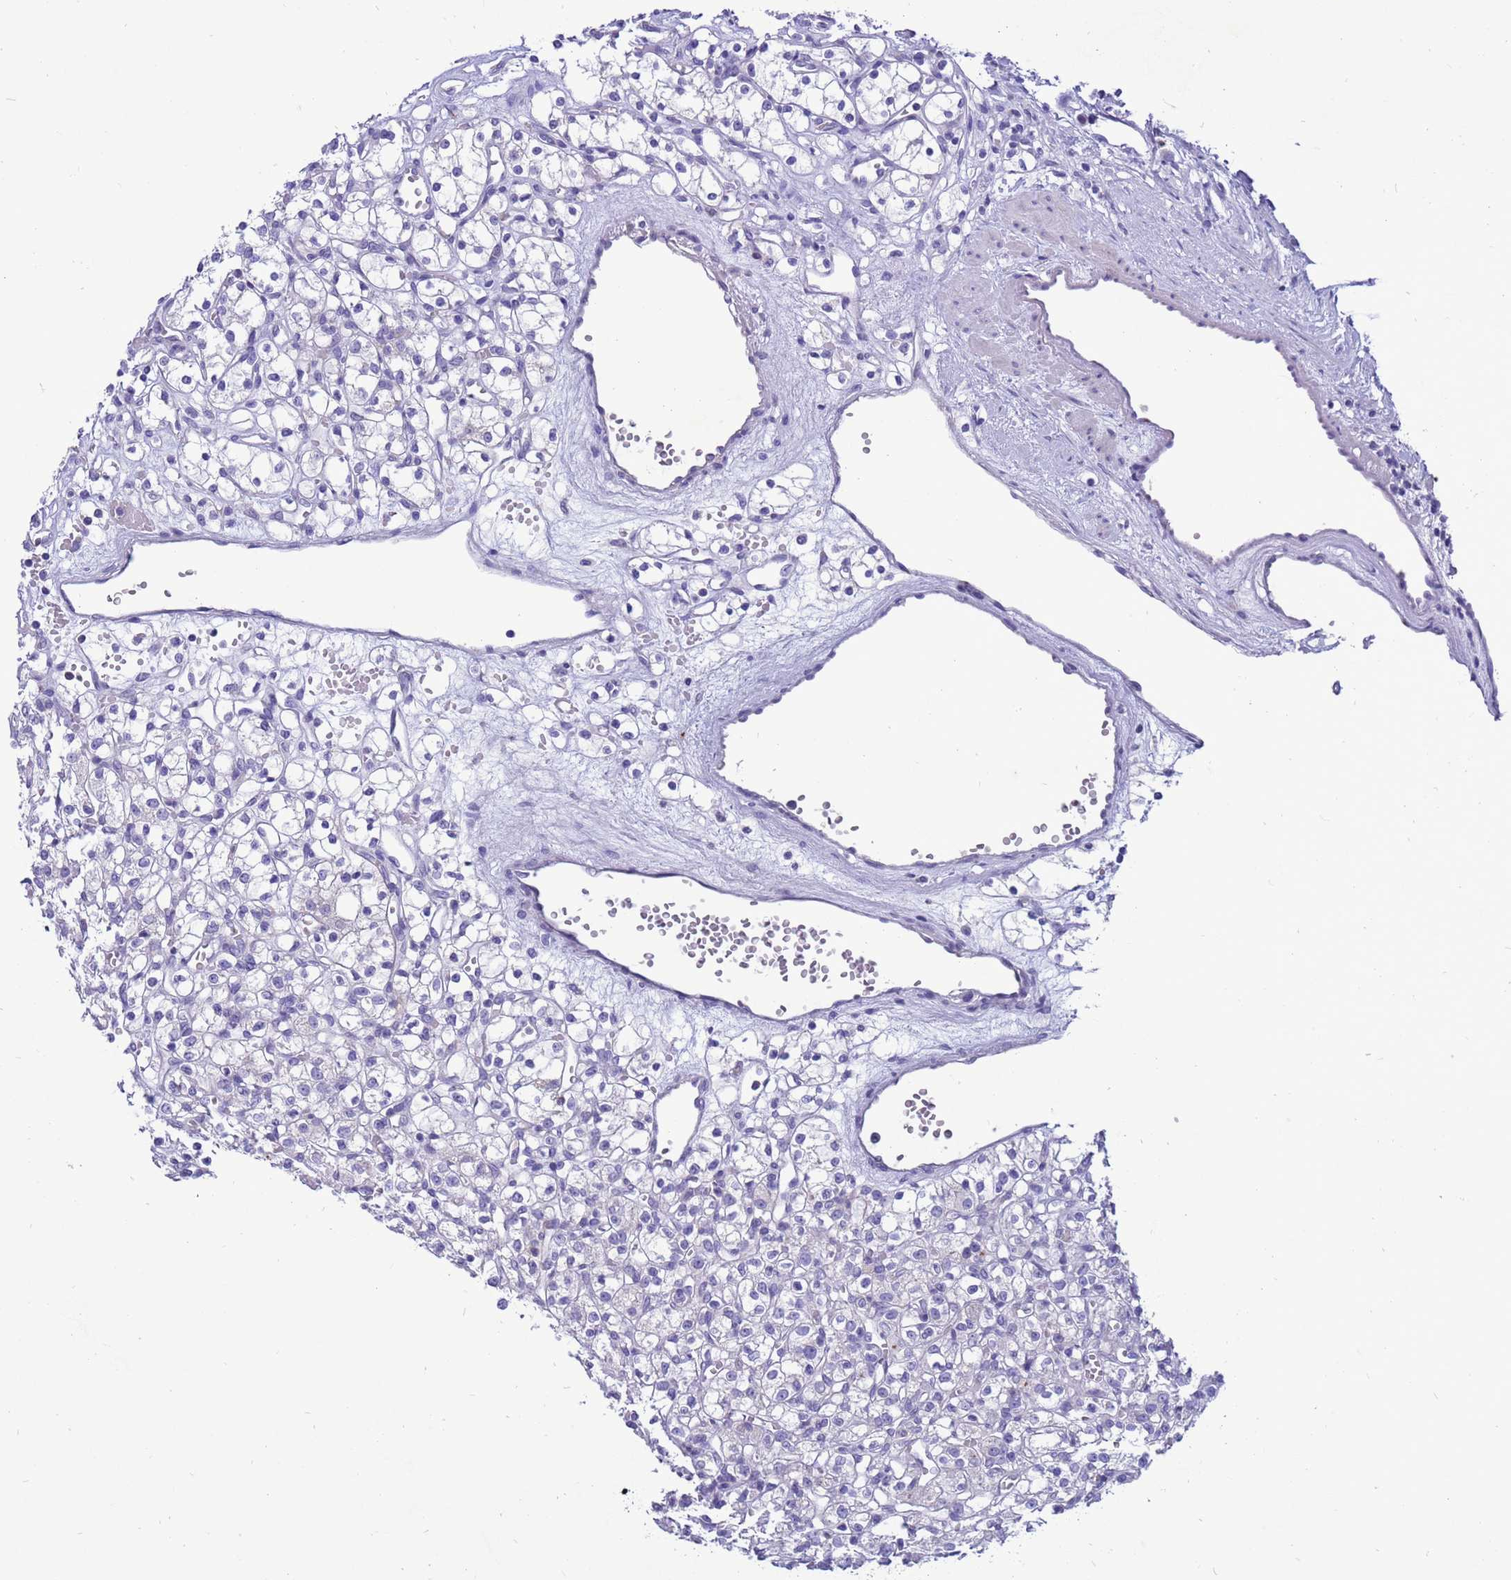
{"staining": {"intensity": "negative", "quantity": "none", "location": "none"}, "tissue": "renal cancer", "cell_type": "Tumor cells", "image_type": "cancer", "snomed": [{"axis": "morphology", "description": "Adenocarcinoma, NOS"}, {"axis": "topography", "description": "Kidney"}], "caption": "DAB immunohistochemical staining of renal cancer reveals no significant positivity in tumor cells.", "gene": "PDE10A", "patient": {"sex": "female", "age": 59}}